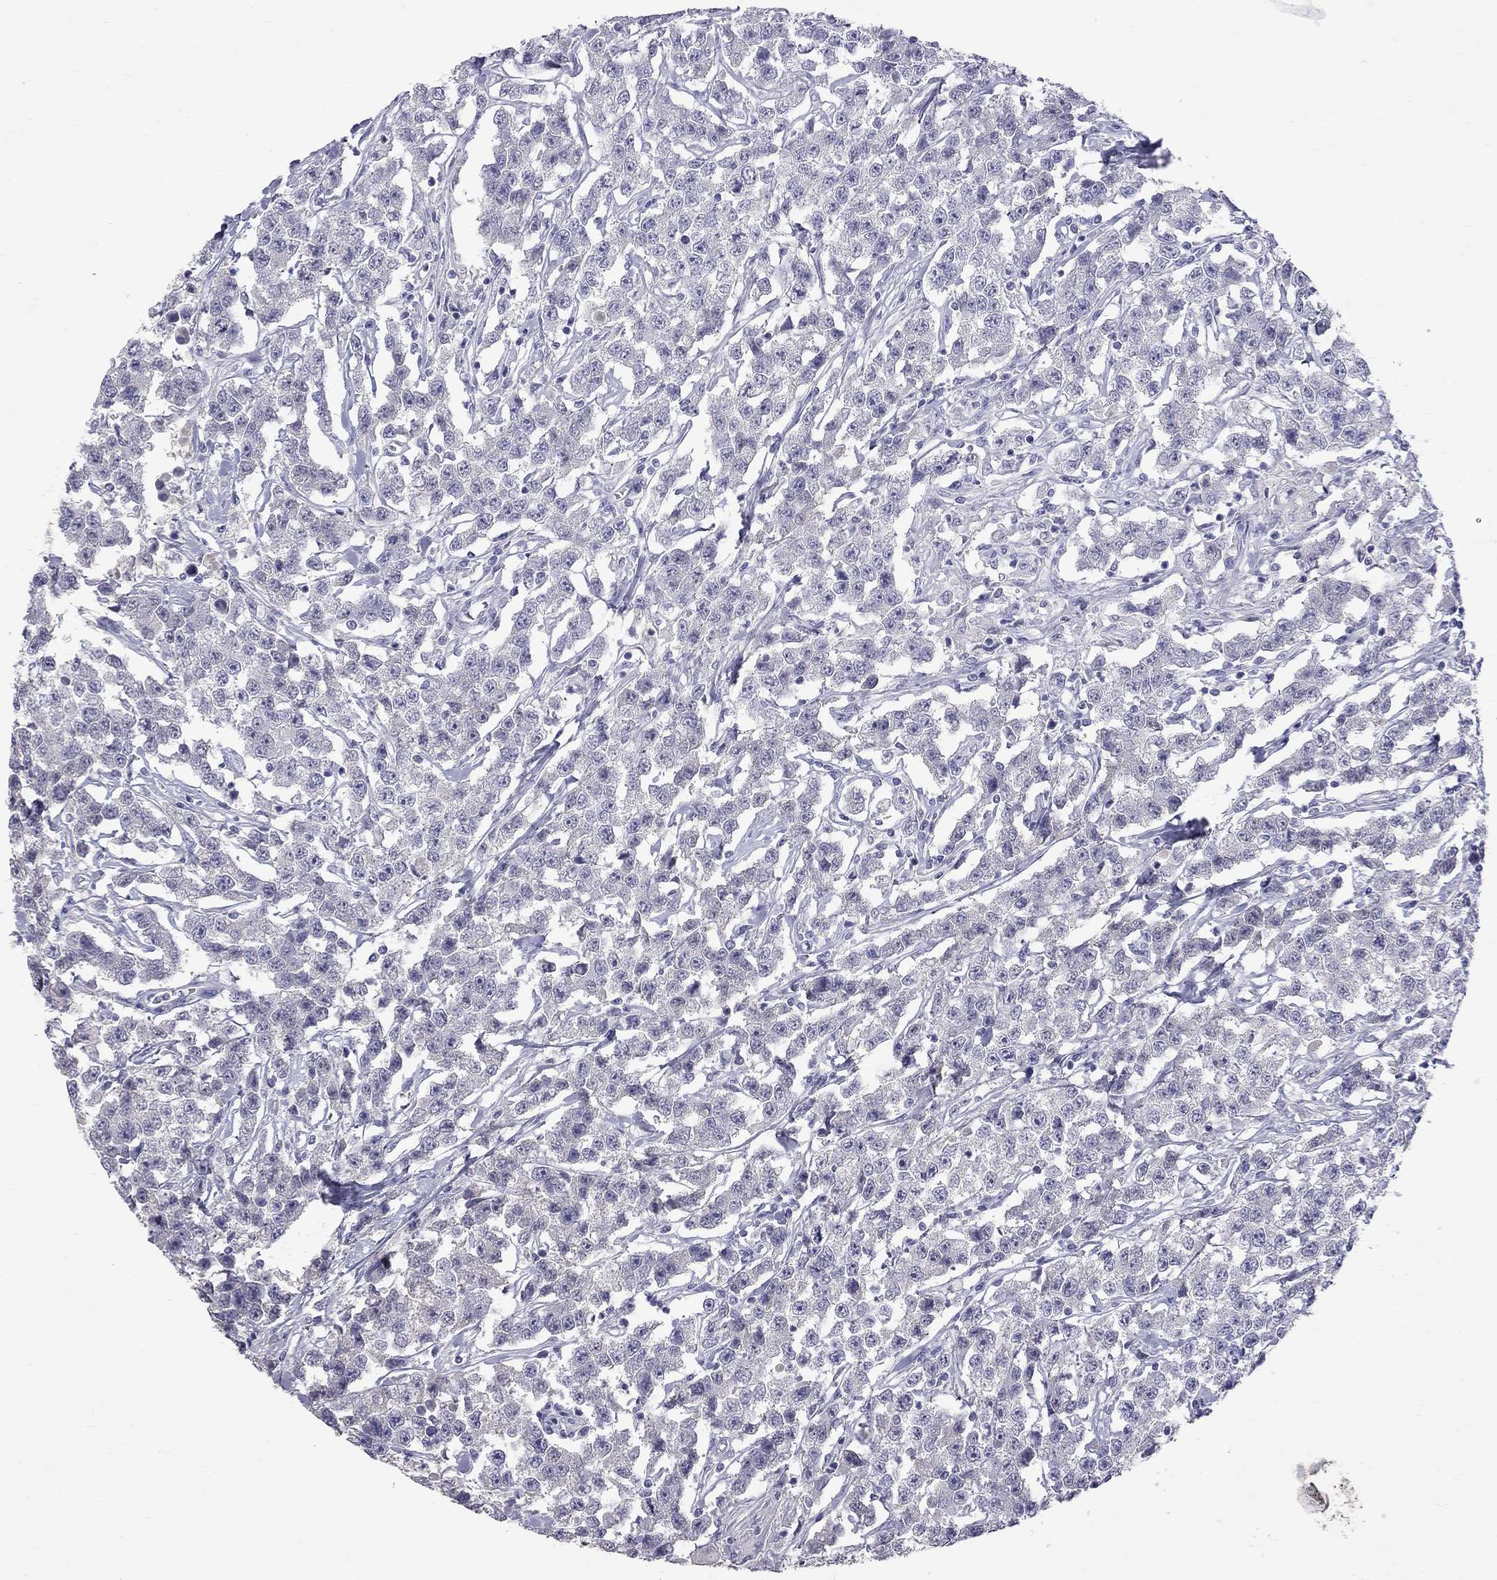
{"staining": {"intensity": "negative", "quantity": "none", "location": "none"}, "tissue": "testis cancer", "cell_type": "Tumor cells", "image_type": "cancer", "snomed": [{"axis": "morphology", "description": "Seminoma, NOS"}, {"axis": "topography", "description": "Testis"}], "caption": "Photomicrograph shows no protein staining in tumor cells of seminoma (testis) tissue.", "gene": "CFAP91", "patient": {"sex": "male", "age": 59}}